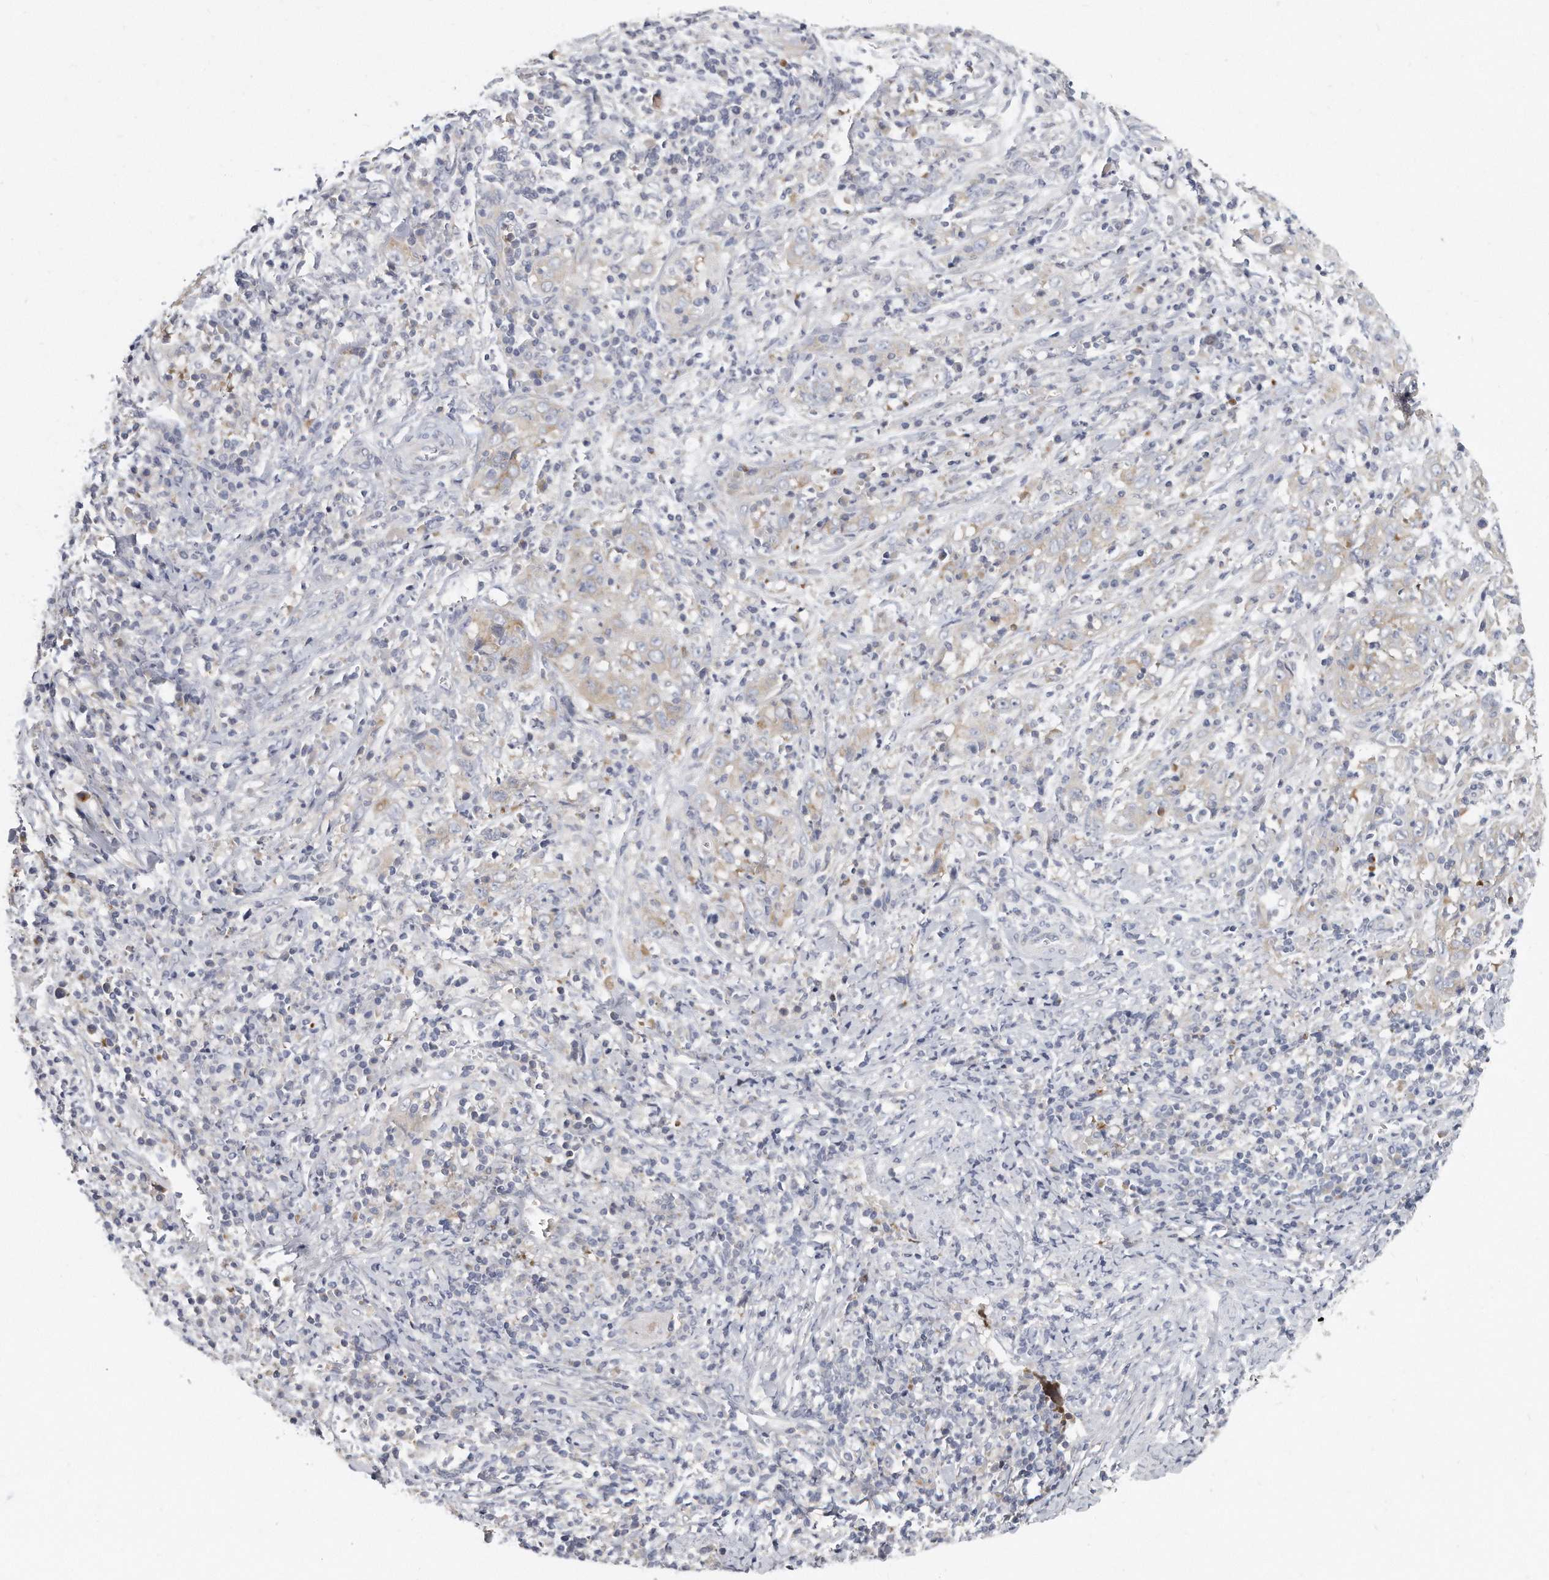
{"staining": {"intensity": "negative", "quantity": "none", "location": "none"}, "tissue": "cervical cancer", "cell_type": "Tumor cells", "image_type": "cancer", "snomed": [{"axis": "morphology", "description": "Squamous cell carcinoma, NOS"}, {"axis": "topography", "description": "Cervix"}], "caption": "A high-resolution micrograph shows immunohistochemistry staining of cervical cancer (squamous cell carcinoma), which exhibits no significant staining in tumor cells.", "gene": "PLEKHA6", "patient": {"sex": "female", "age": 46}}